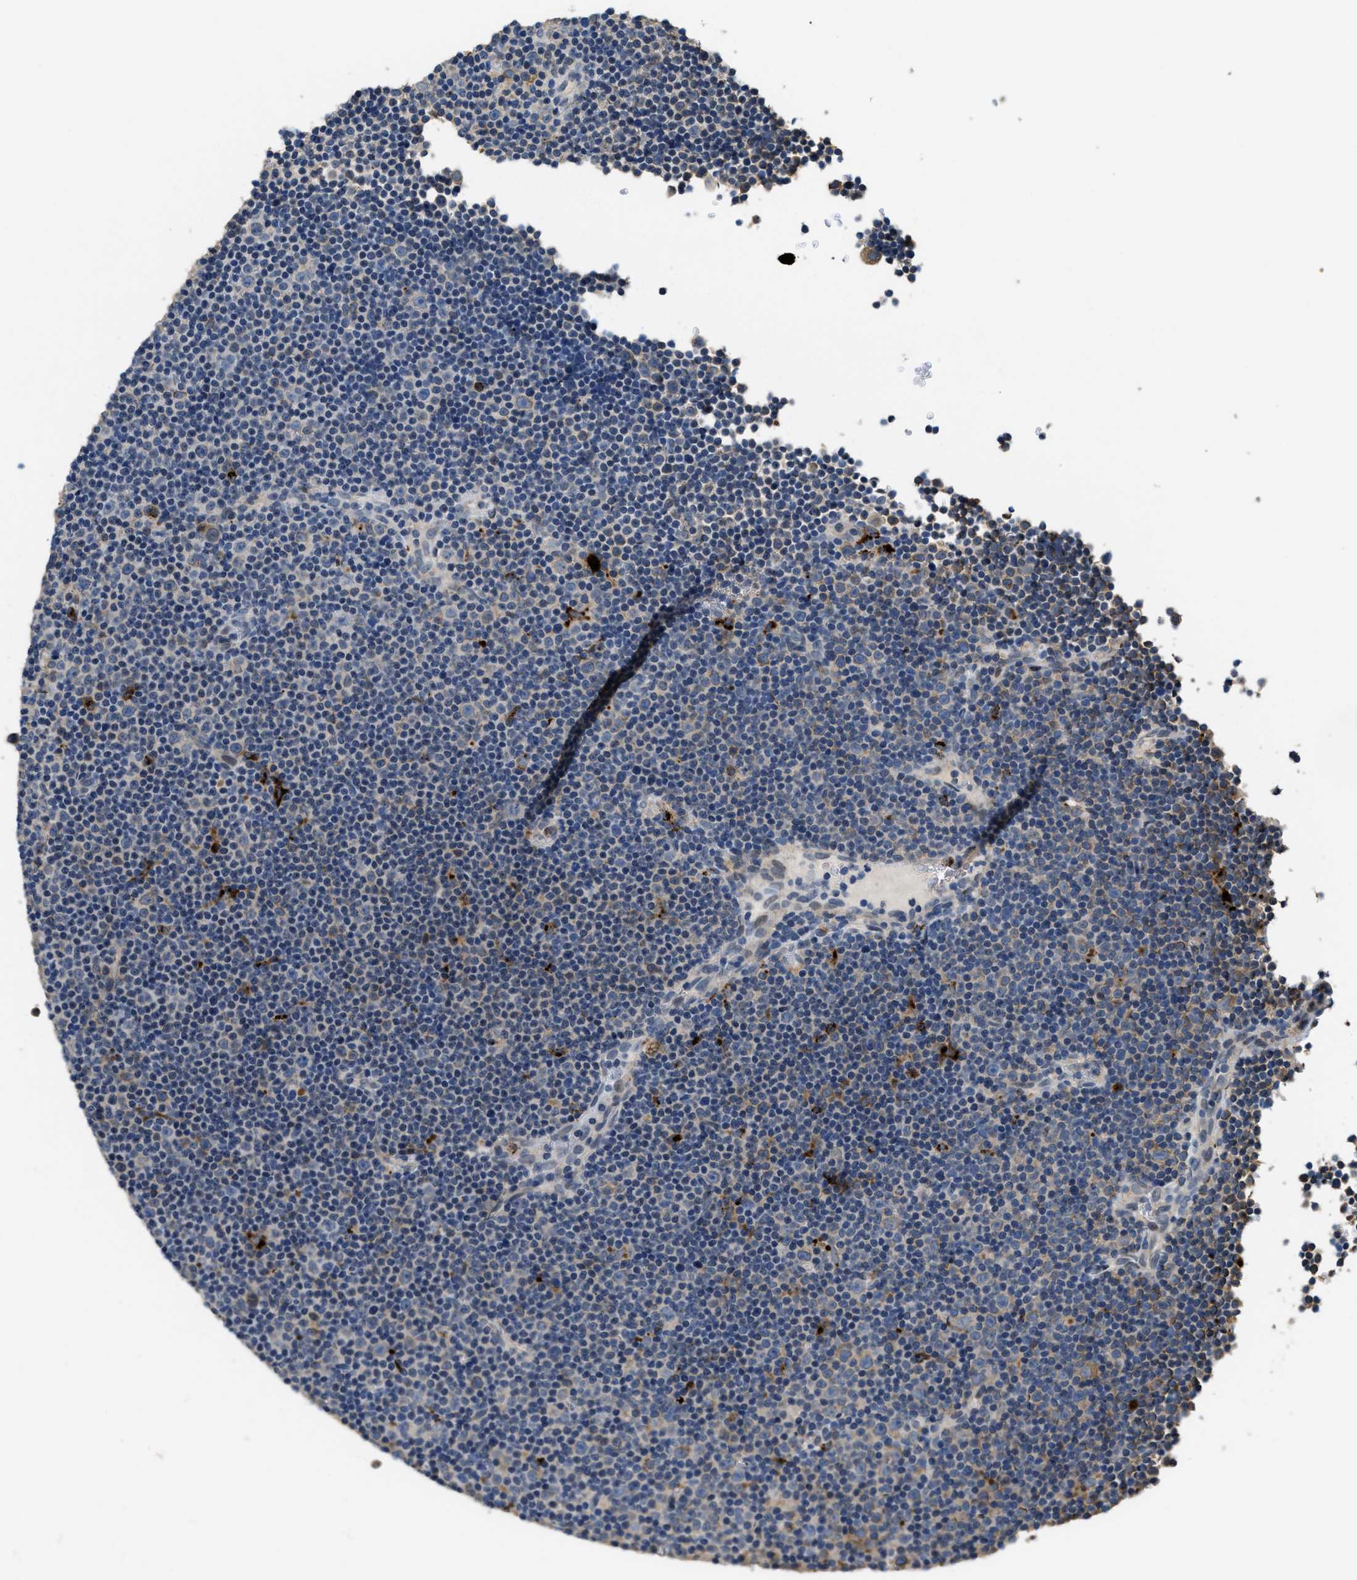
{"staining": {"intensity": "weak", "quantity": "<25%", "location": "cytoplasmic/membranous"}, "tissue": "lymphoma", "cell_type": "Tumor cells", "image_type": "cancer", "snomed": [{"axis": "morphology", "description": "Malignant lymphoma, non-Hodgkin's type, Low grade"}, {"axis": "topography", "description": "Lymph node"}], "caption": "Tumor cells are negative for protein expression in human lymphoma.", "gene": "BMPR2", "patient": {"sex": "female", "age": 67}}